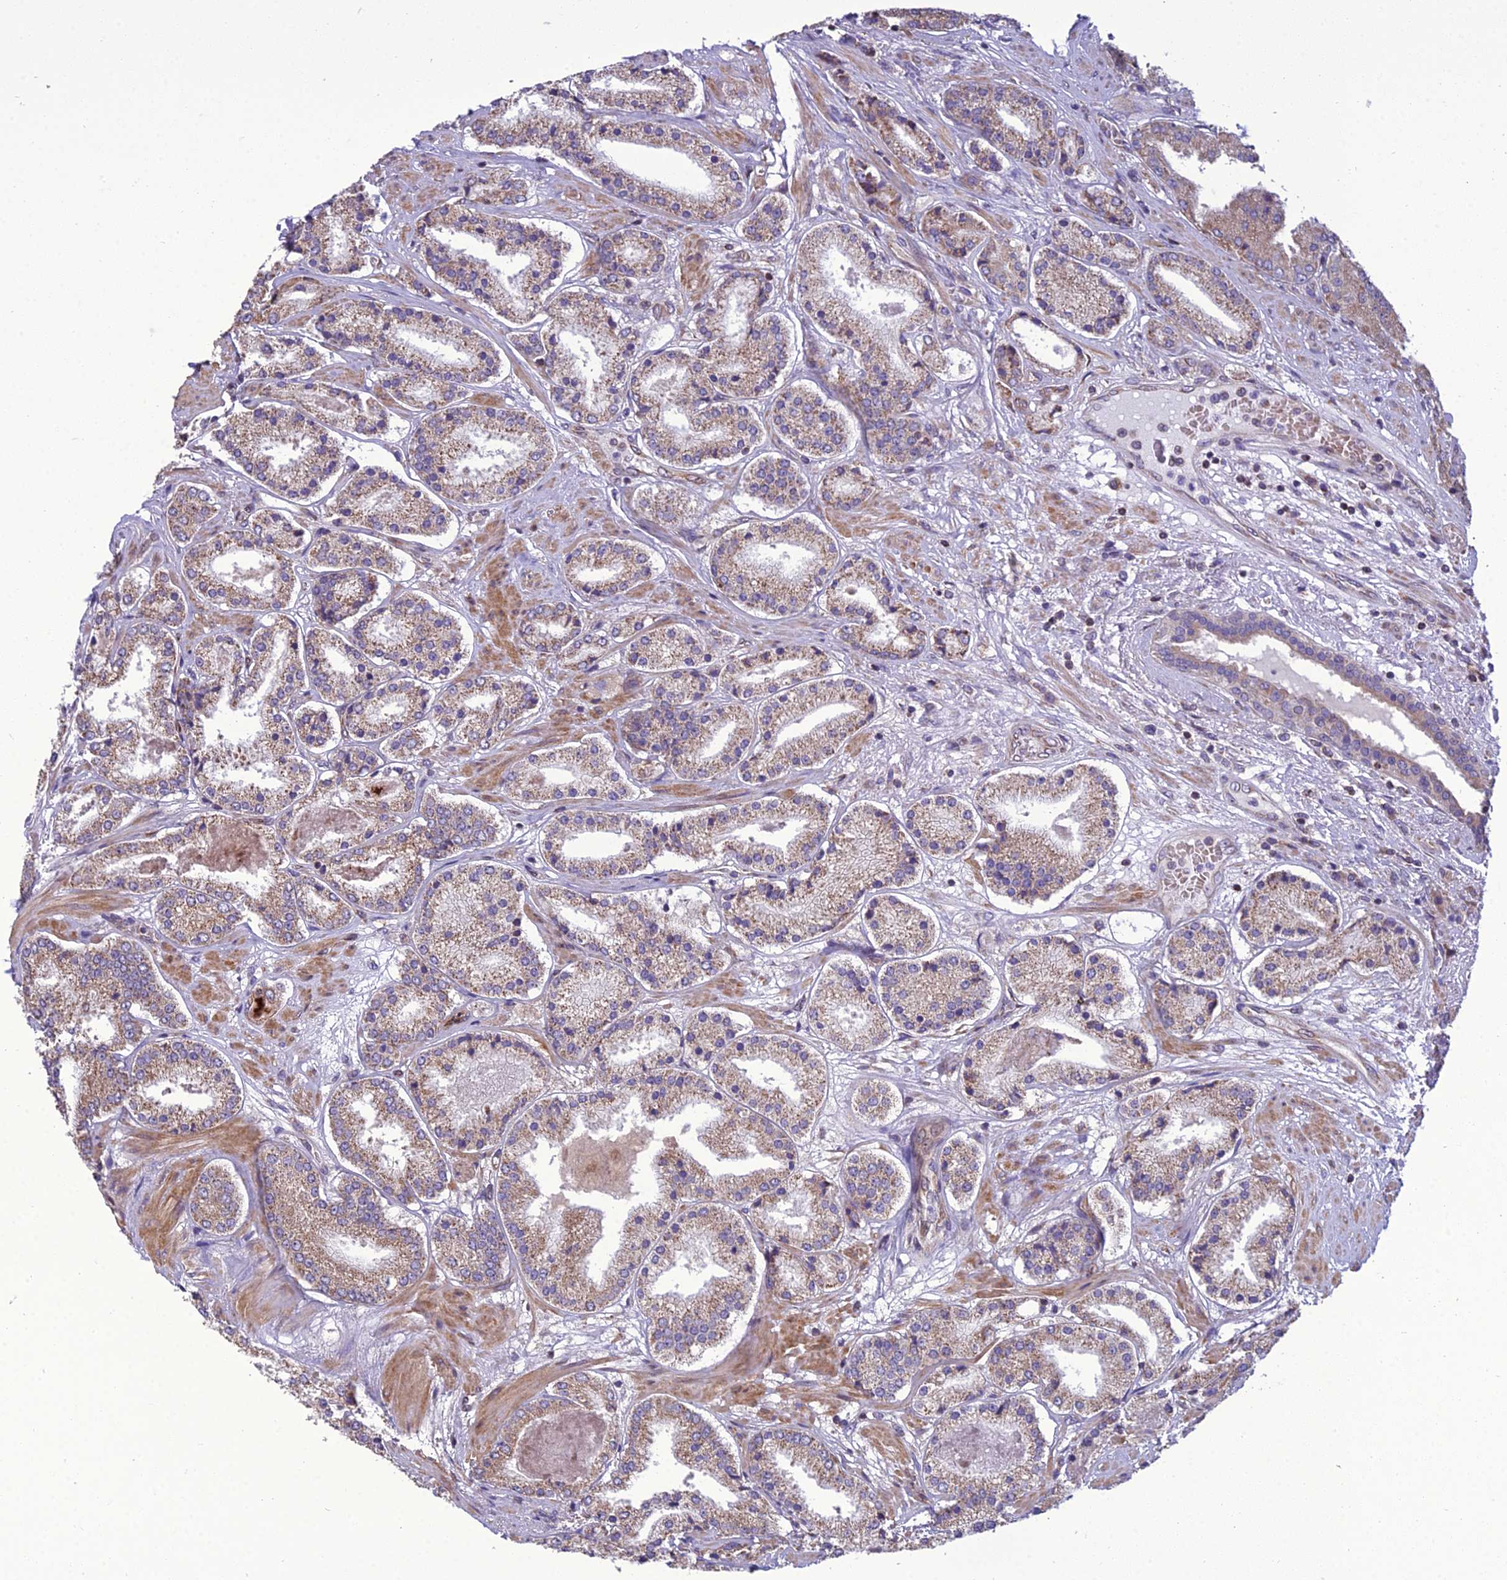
{"staining": {"intensity": "moderate", "quantity": "25%-75%", "location": "cytoplasmic/membranous"}, "tissue": "prostate cancer", "cell_type": "Tumor cells", "image_type": "cancer", "snomed": [{"axis": "morphology", "description": "Adenocarcinoma, High grade"}, {"axis": "topography", "description": "Prostate"}], "caption": "A medium amount of moderate cytoplasmic/membranous staining is appreciated in about 25%-75% of tumor cells in prostate high-grade adenocarcinoma tissue. Nuclei are stained in blue.", "gene": "GIMAP1", "patient": {"sex": "male", "age": 63}}